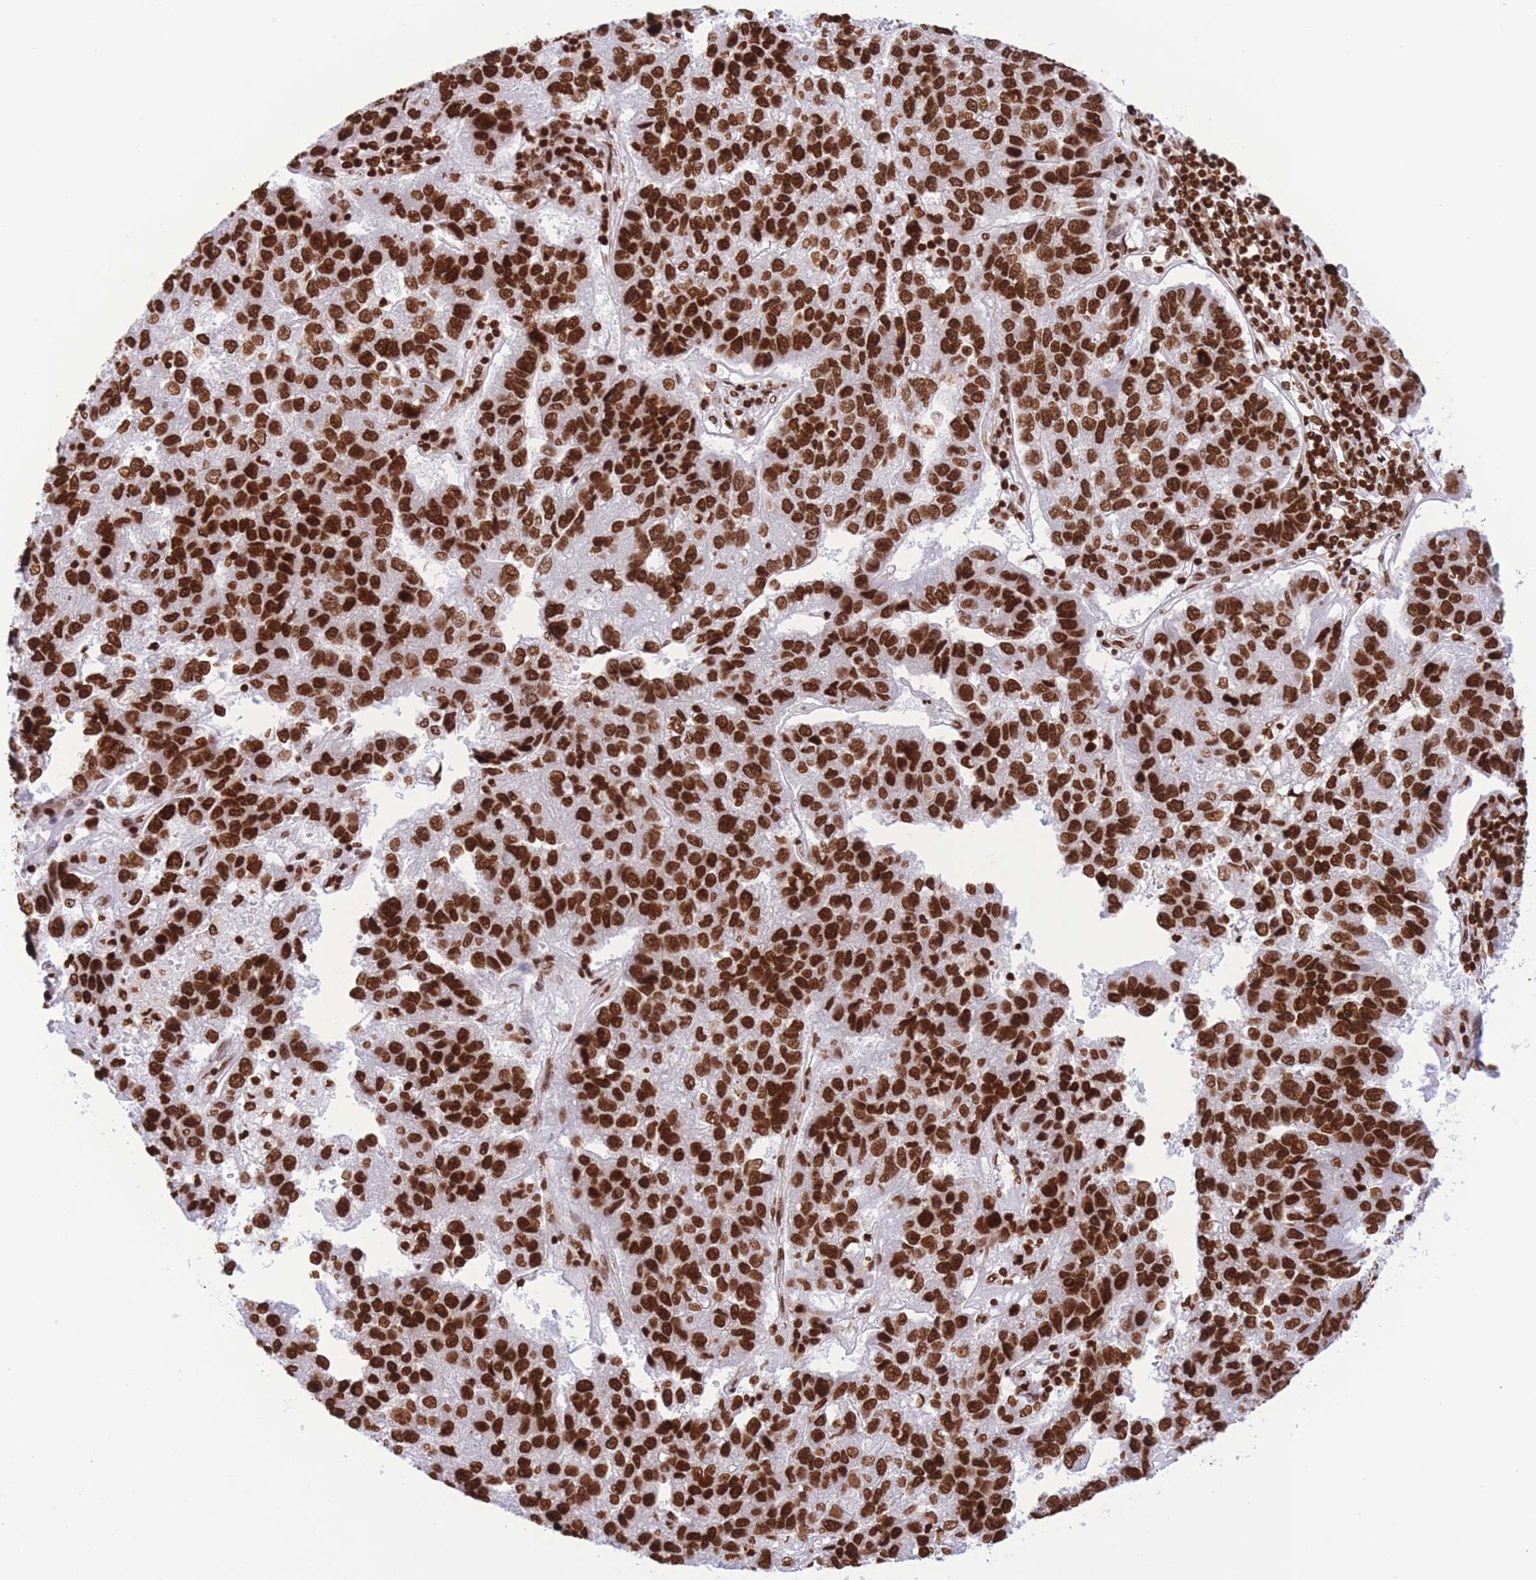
{"staining": {"intensity": "strong", "quantity": ">75%", "location": "nuclear"}, "tissue": "pancreatic cancer", "cell_type": "Tumor cells", "image_type": "cancer", "snomed": [{"axis": "morphology", "description": "Adenocarcinoma, NOS"}, {"axis": "topography", "description": "Pancreas"}], "caption": "Human pancreatic cancer (adenocarcinoma) stained with a brown dye displays strong nuclear positive expression in approximately >75% of tumor cells.", "gene": "H2BC11", "patient": {"sex": "female", "age": 61}}